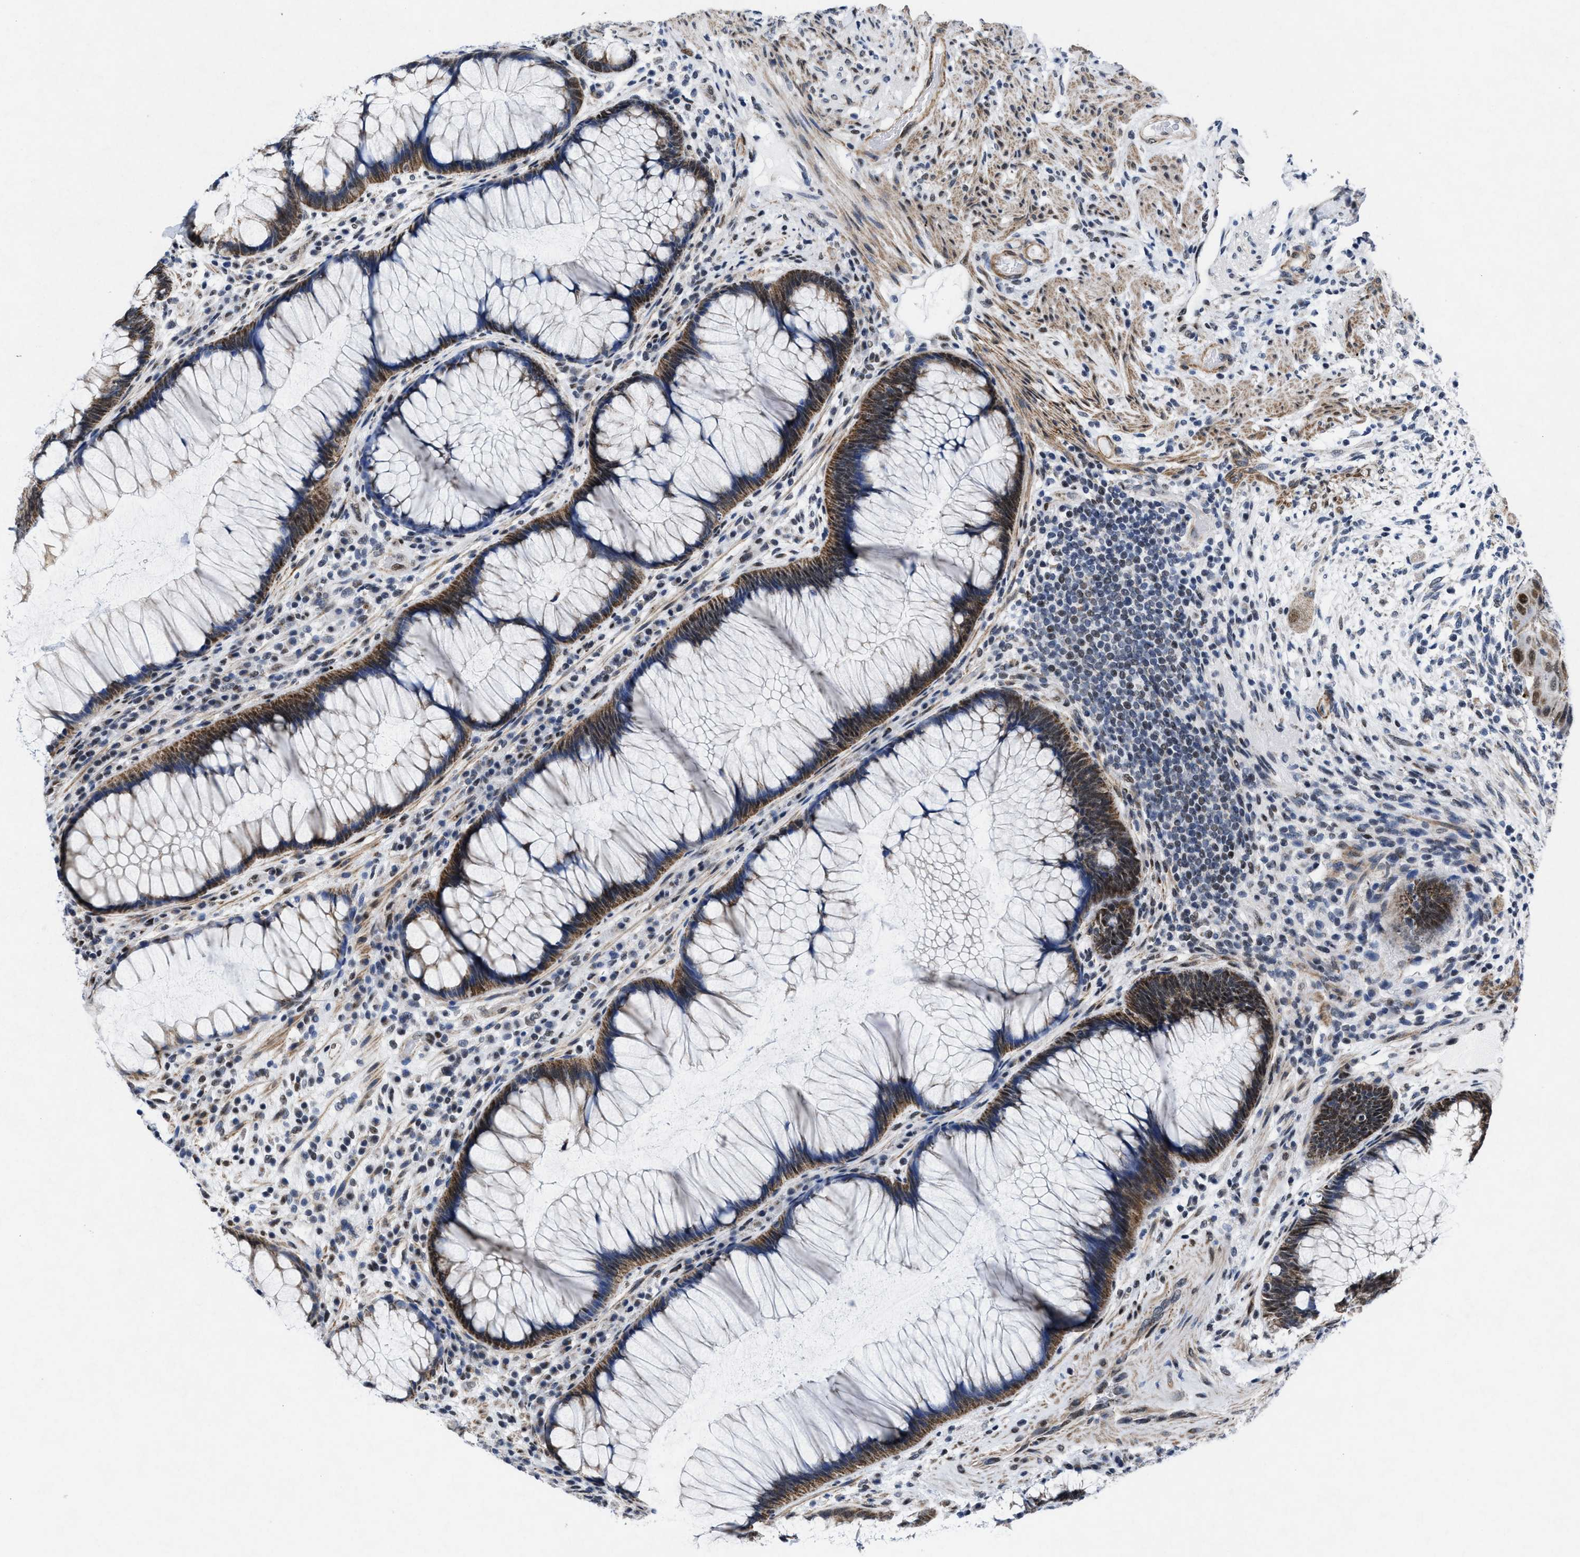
{"staining": {"intensity": "moderate", "quantity": ">75%", "location": "cytoplasmic/membranous"}, "tissue": "rectum", "cell_type": "Glandular cells", "image_type": "normal", "snomed": [{"axis": "morphology", "description": "Normal tissue, NOS"}, {"axis": "topography", "description": "Rectum"}], "caption": "Benign rectum exhibits moderate cytoplasmic/membranous positivity in approximately >75% of glandular cells, visualized by immunohistochemistry. (brown staining indicates protein expression, while blue staining denotes nuclei).", "gene": "ID3", "patient": {"sex": "male", "age": 51}}